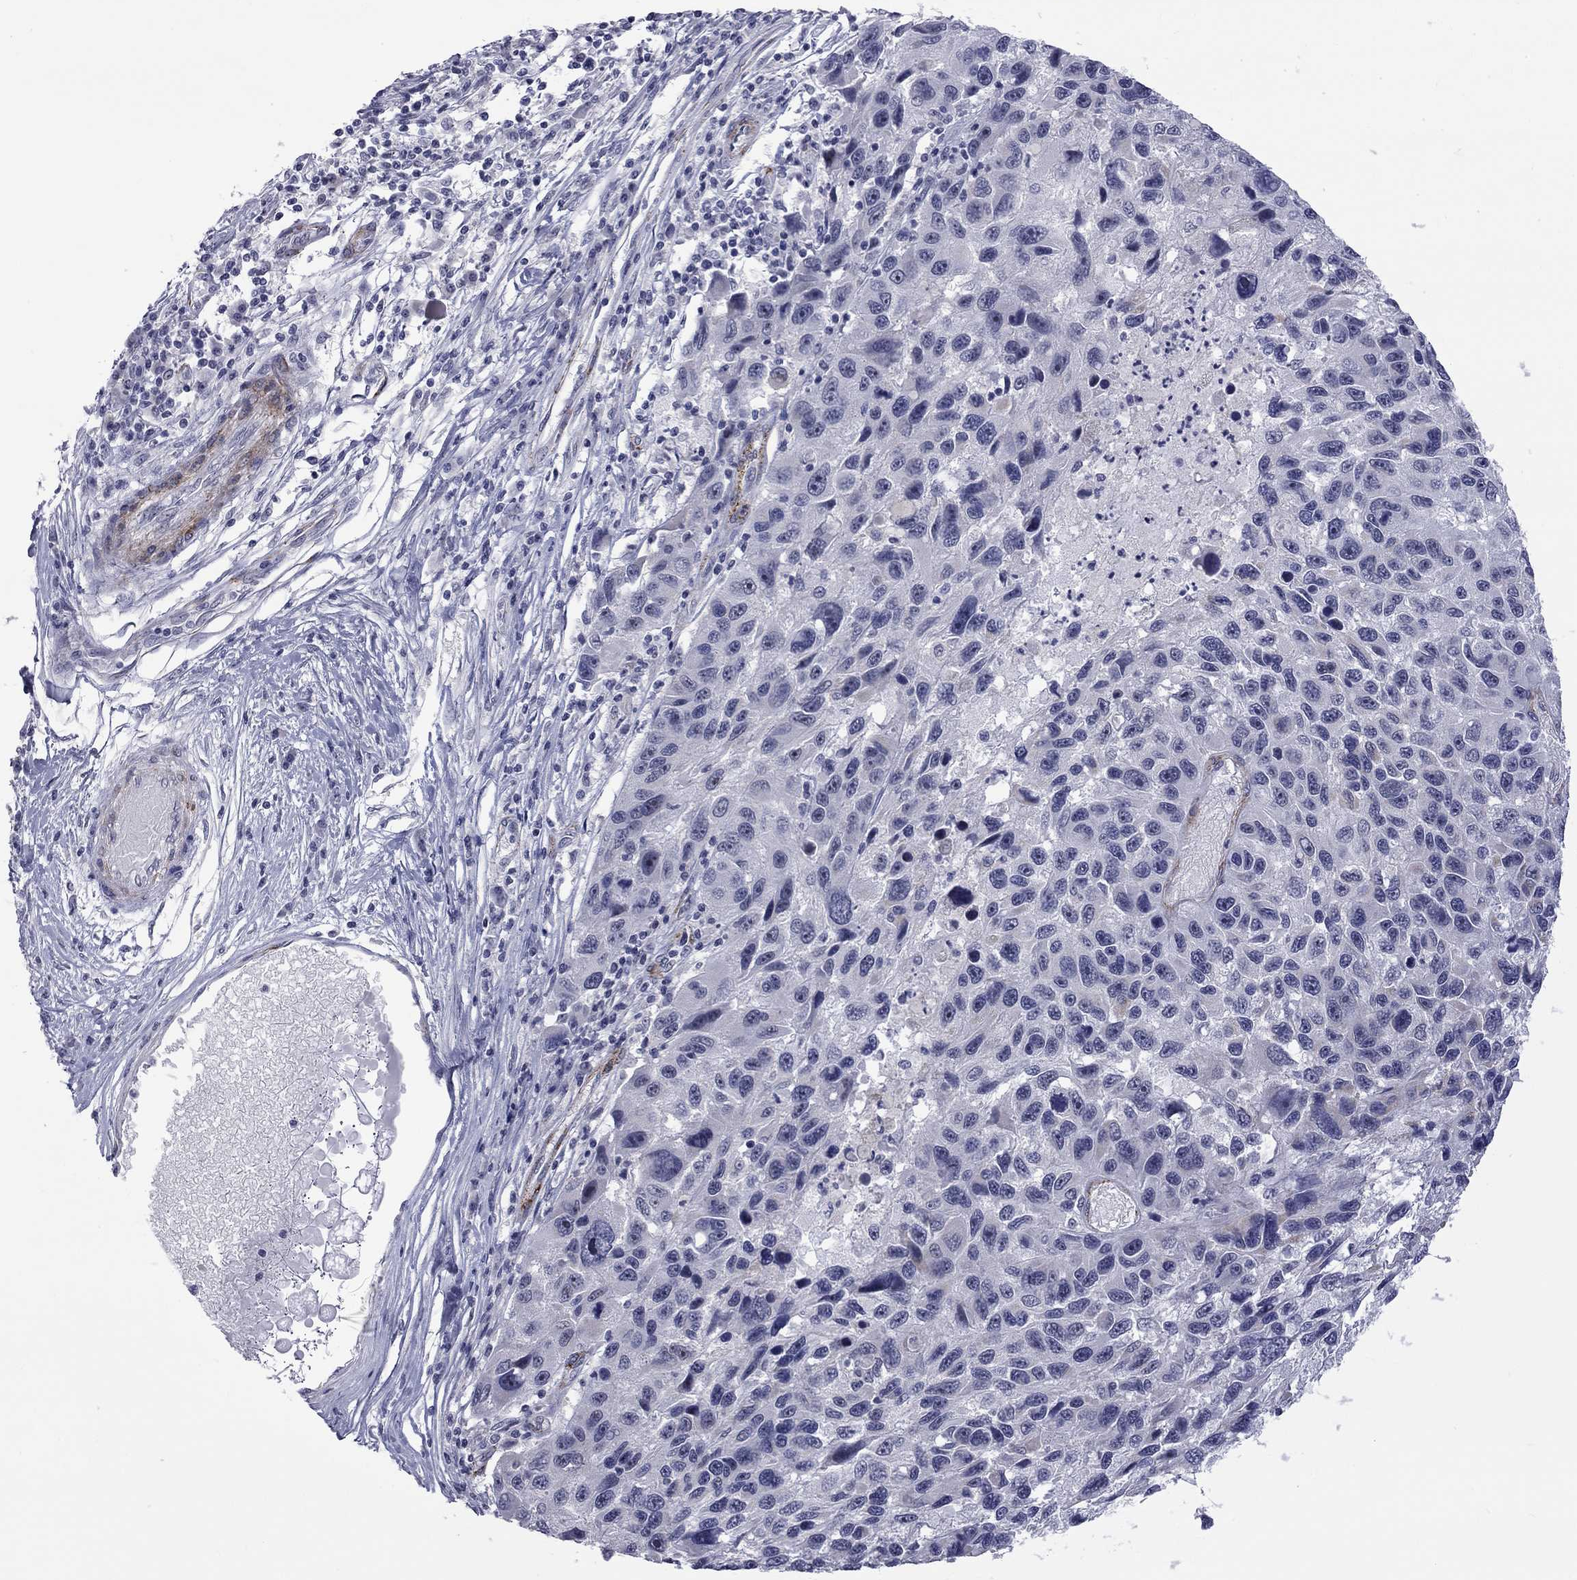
{"staining": {"intensity": "negative", "quantity": "none", "location": "none"}, "tissue": "melanoma", "cell_type": "Tumor cells", "image_type": "cancer", "snomed": [{"axis": "morphology", "description": "Malignant melanoma, NOS"}, {"axis": "topography", "description": "Skin"}], "caption": "DAB immunohistochemical staining of human melanoma exhibits no significant staining in tumor cells.", "gene": "GSG1L", "patient": {"sex": "male", "age": 53}}